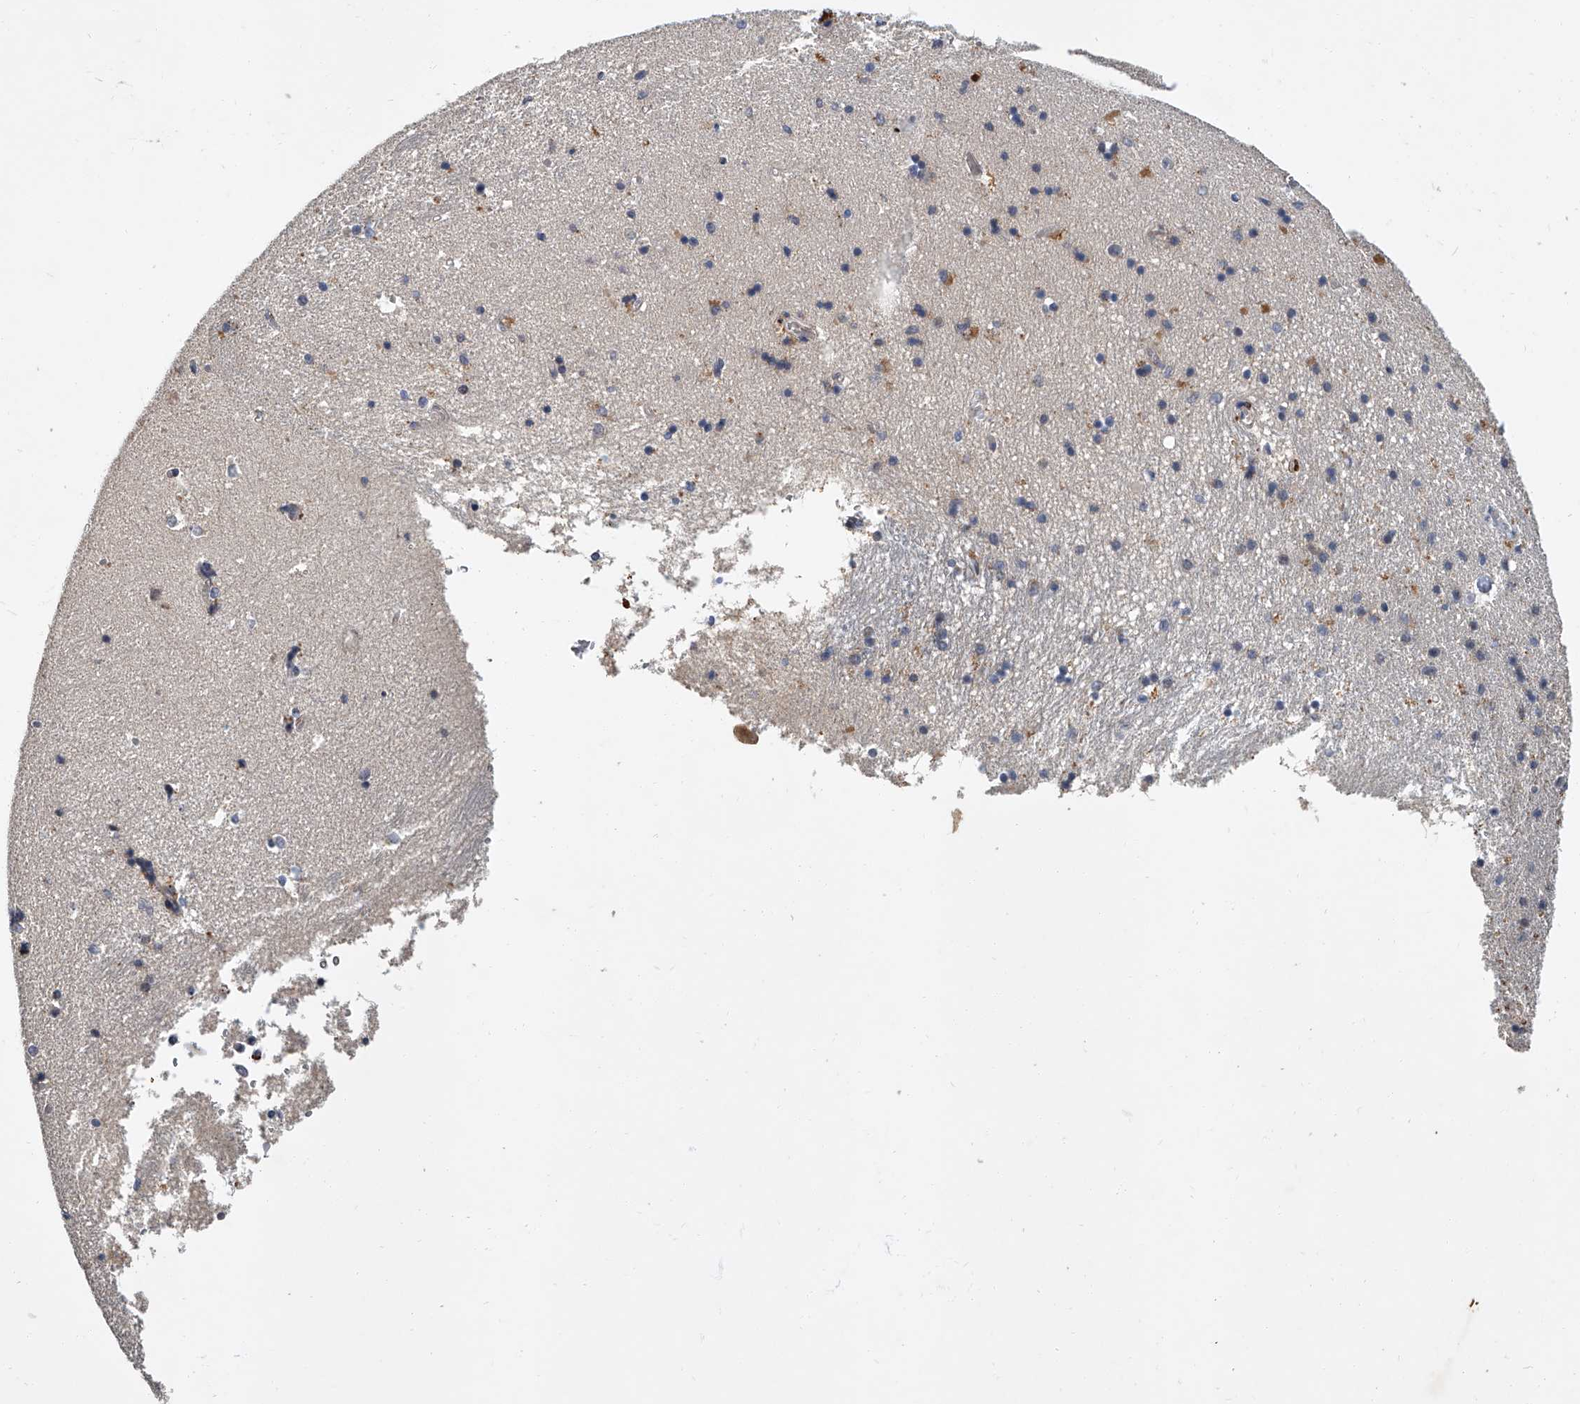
{"staining": {"intensity": "moderate", "quantity": "<25%", "location": "cytoplasmic/membranous"}, "tissue": "hippocampus", "cell_type": "Glial cells", "image_type": "normal", "snomed": [{"axis": "morphology", "description": "Normal tissue, NOS"}, {"axis": "topography", "description": "Hippocampus"}], "caption": "Unremarkable hippocampus reveals moderate cytoplasmic/membranous staining in about <25% of glial cells.", "gene": "JAG2", "patient": {"sex": "male", "age": 45}}